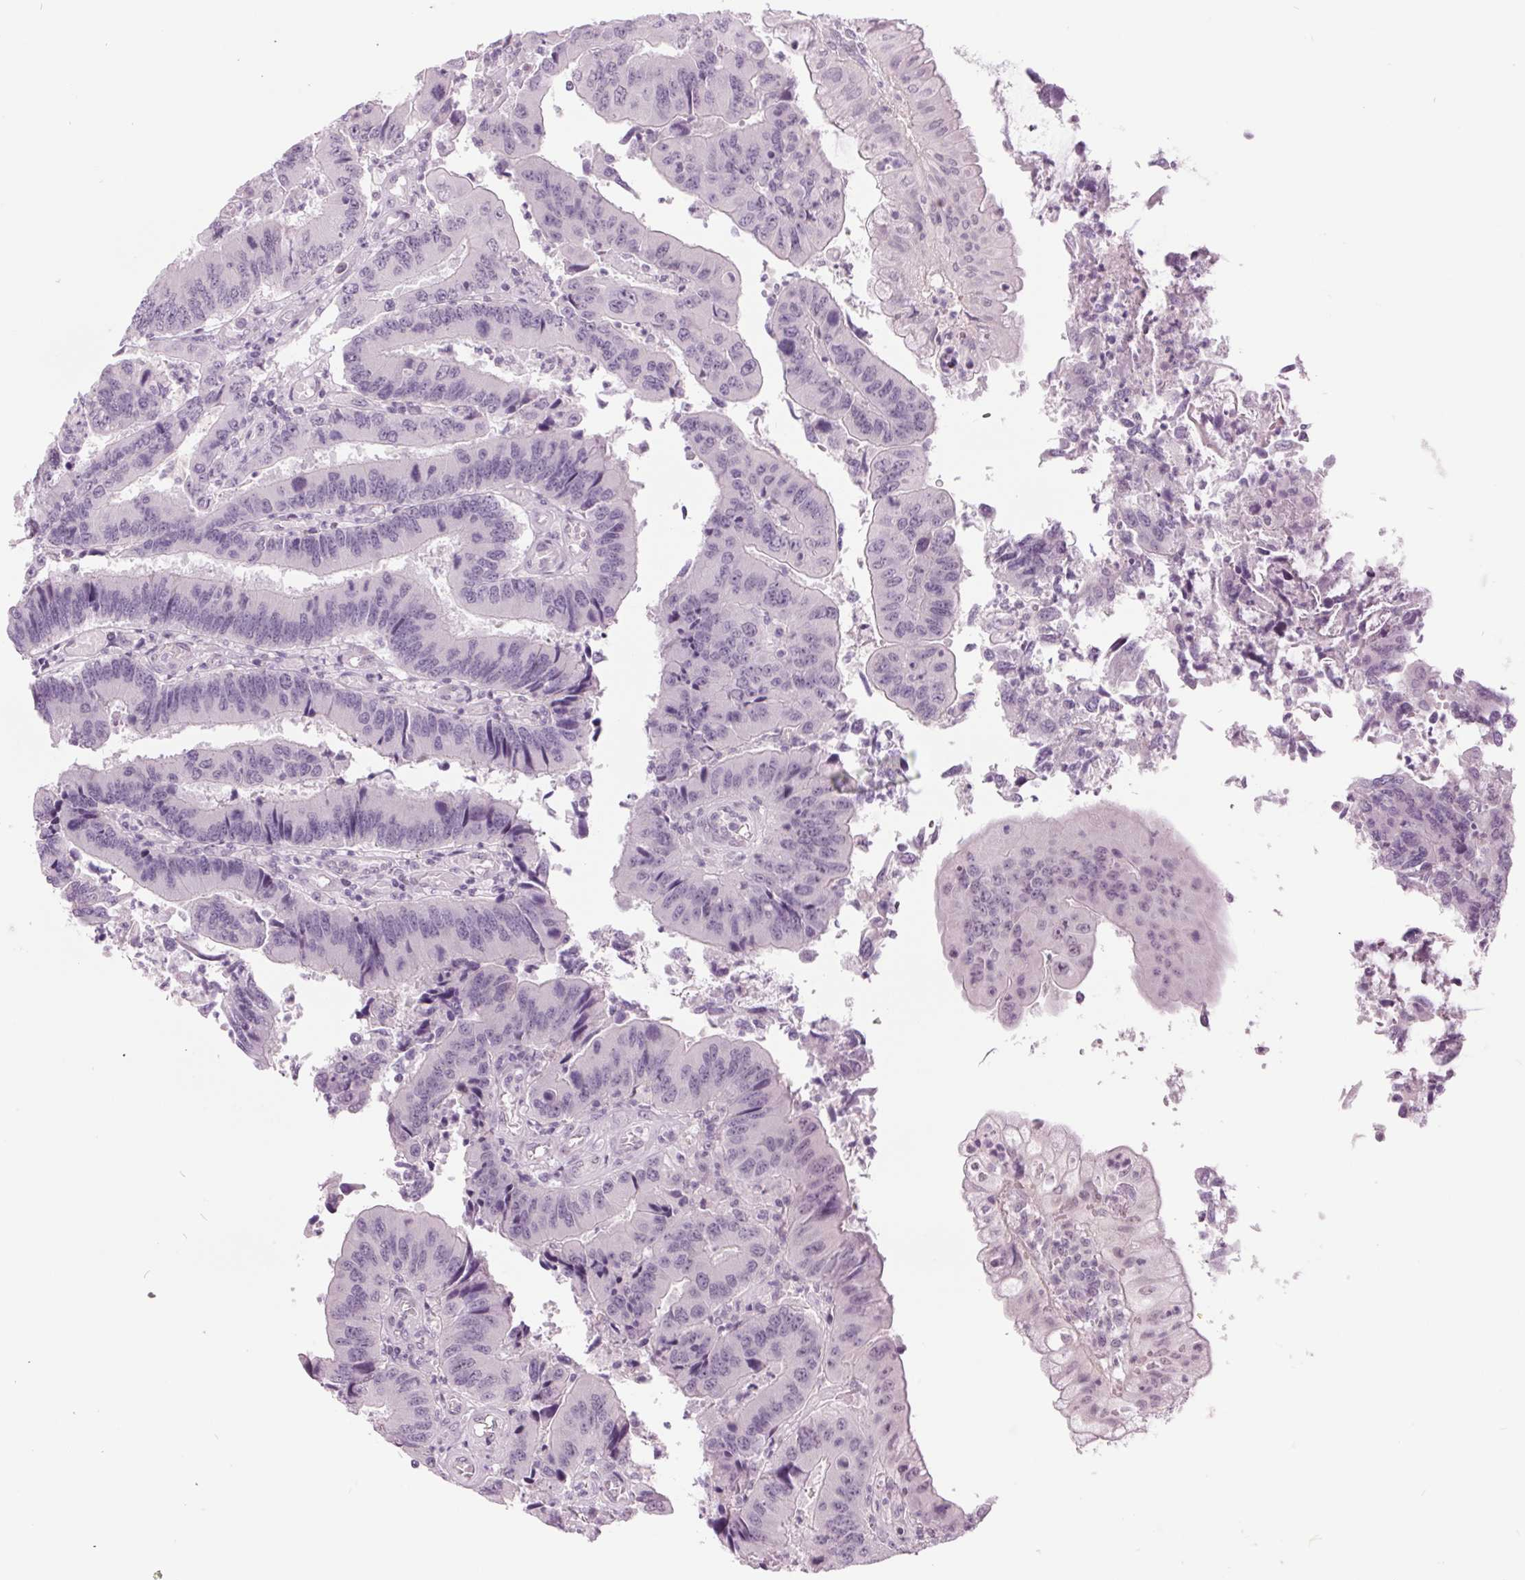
{"staining": {"intensity": "negative", "quantity": "none", "location": "none"}, "tissue": "colorectal cancer", "cell_type": "Tumor cells", "image_type": "cancer", "snomed": [{"axis": "morphology", "description": "Adenocarcinoma, NOS"}, {"axis": "topography", "description": "Colon"}], "caption": "This photomicrograph is of adenocarcinoma (colorectal) stained with immunohistochemistry to label a protein in brown with the nuclei are counter-stained blue. There is no positivity in tumor cells. (IHC, brightfield microscopy, high magnification).", "gene": "ODAD2", "patient": {"sex": "female", "age": 67}}